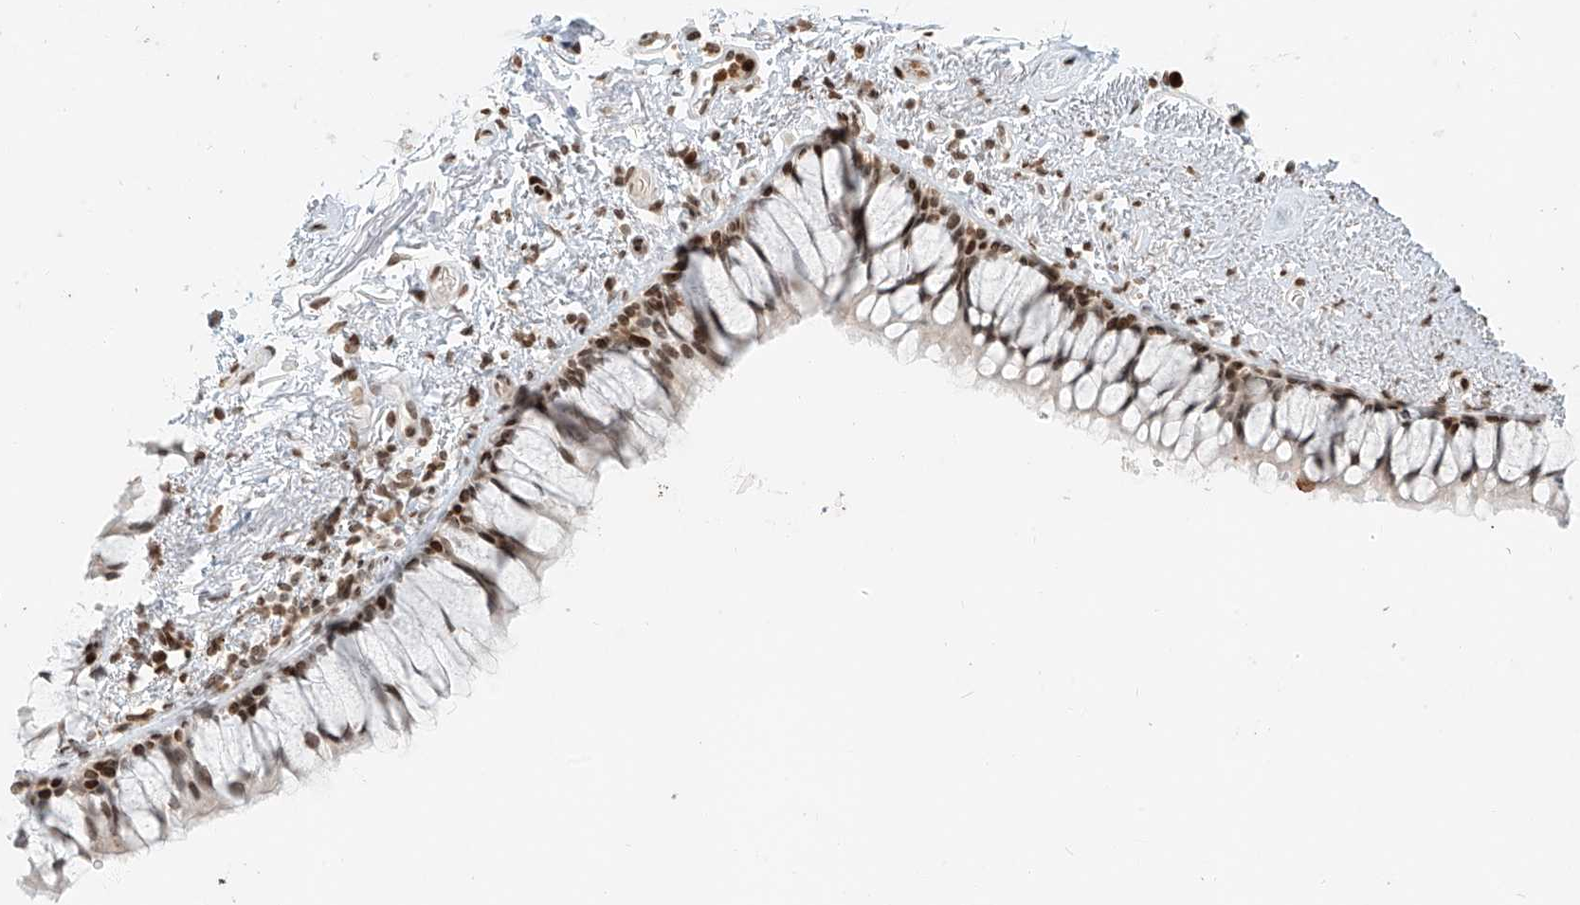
{"staining": {"intensity": "moderate", "quantity": ">75%", "location": "nuclear"}, "tissue": "bronchus", "cell_type": "Respiratory epithelial cells", "image_type": "normal", "snomed": [{"axis": "morphology", "description": "Normal tissue, NOS"}, {"axis": "topography", "description": "Cartilage tissue"}, {"axis": "topography", "description": "Bronchus"}], "caption": "Protein expression analysis of unremarkable bronchus shows moderate nuclear positivity in approximately >75% of respiratory epithelial cells. (DAB IHC with brightfield microscopy, high magnification).", "gene": "C17orf58", "patient": {"sex": "female", "age": 73}}